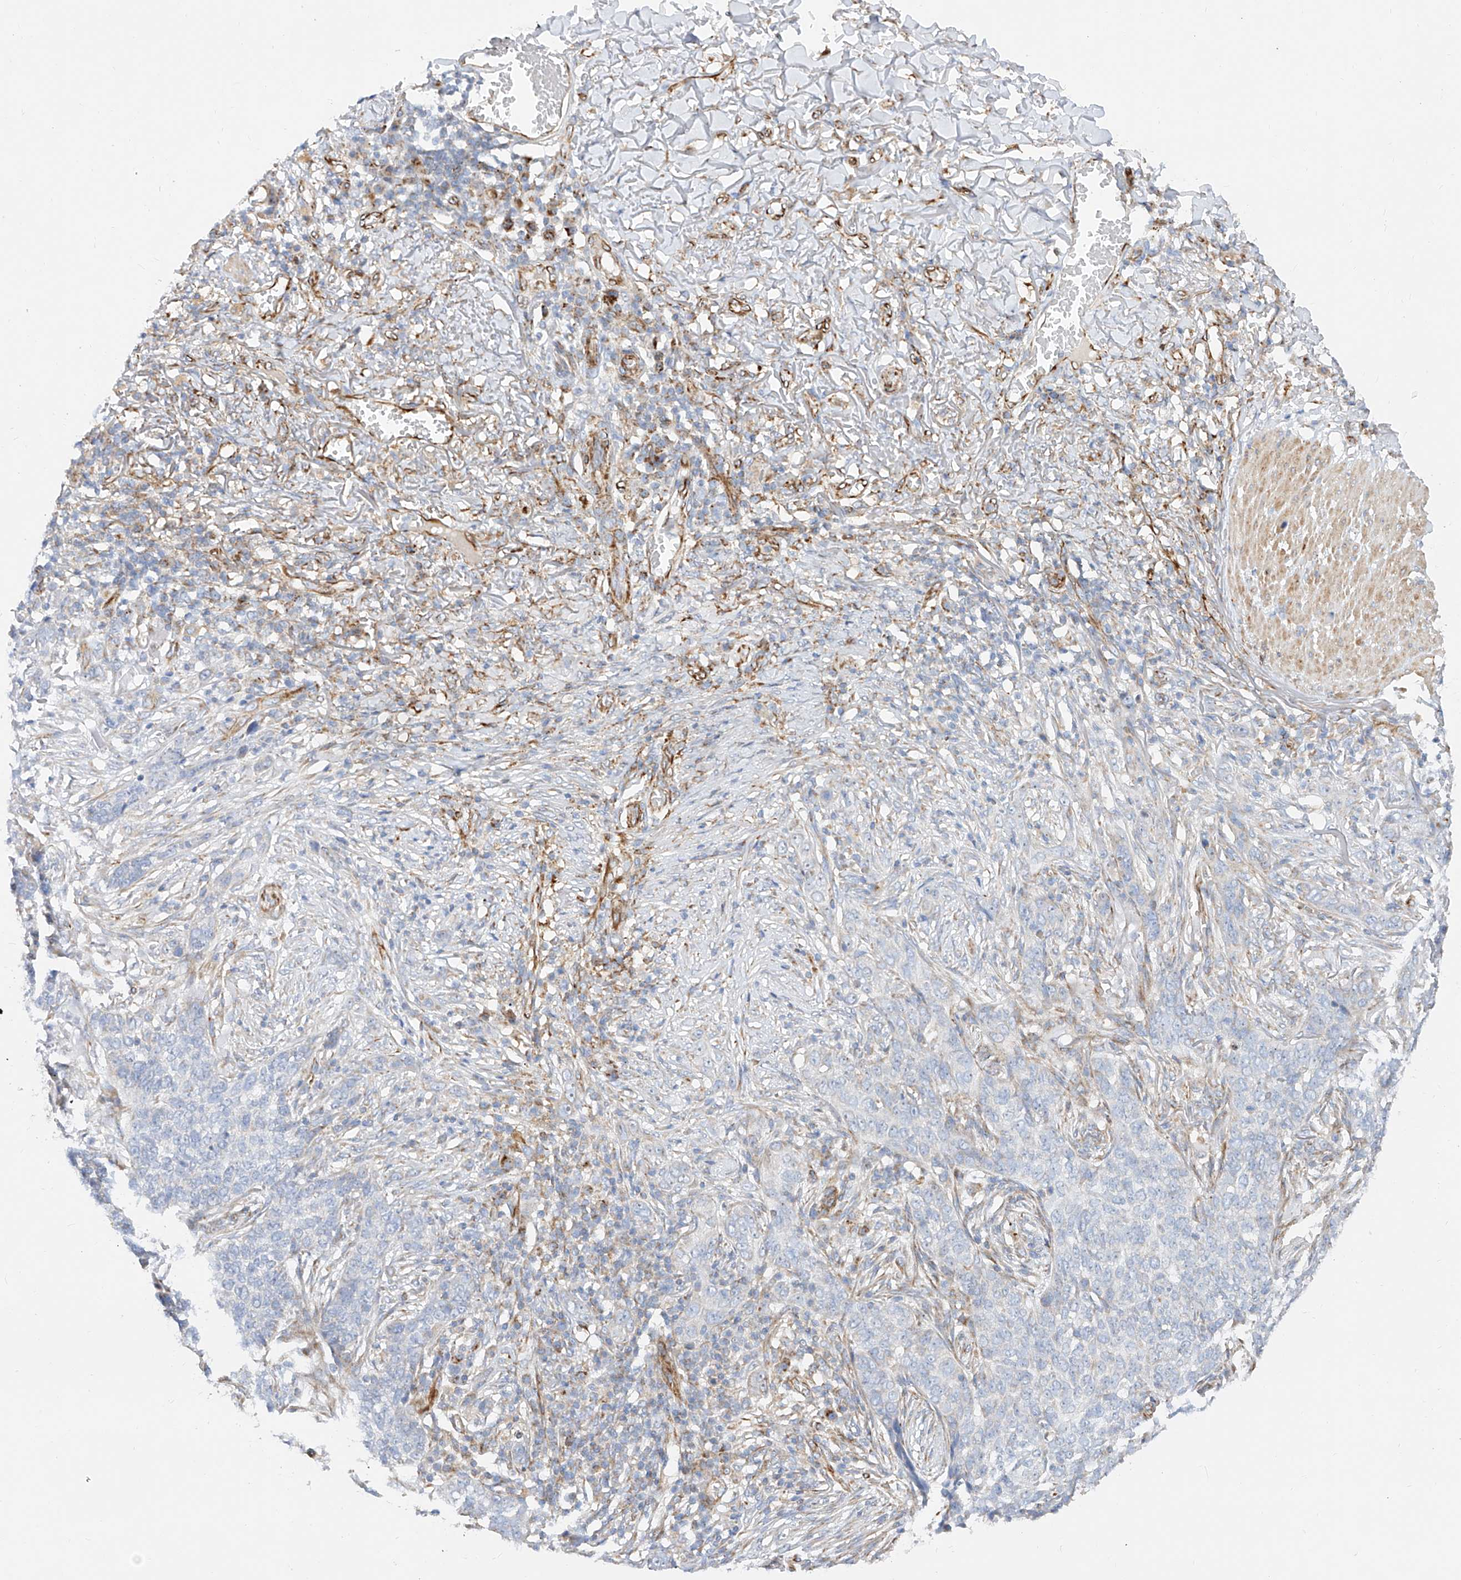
{"staining": {"intensity": "moderate", "quantity": "<25%", "location": "cytoplasmic/membranous"}, "tissue": "skin cancer", "cell_type": "Tumor cells", "image_type": "cancer", "snomed": [{"axis": "morphology", "description": "Basal cell carcinoma"}, {"axis": "topography", "description": "Skin"}], "caption": "Basal cell carcinoma (skin) stained with immunohistochemistry exhibits moderate cytoplasmic/membranous positivity in approximately <25% of tumor cells.", "gene": "CST9", "patient": {"sex": "male", "age": 85}}